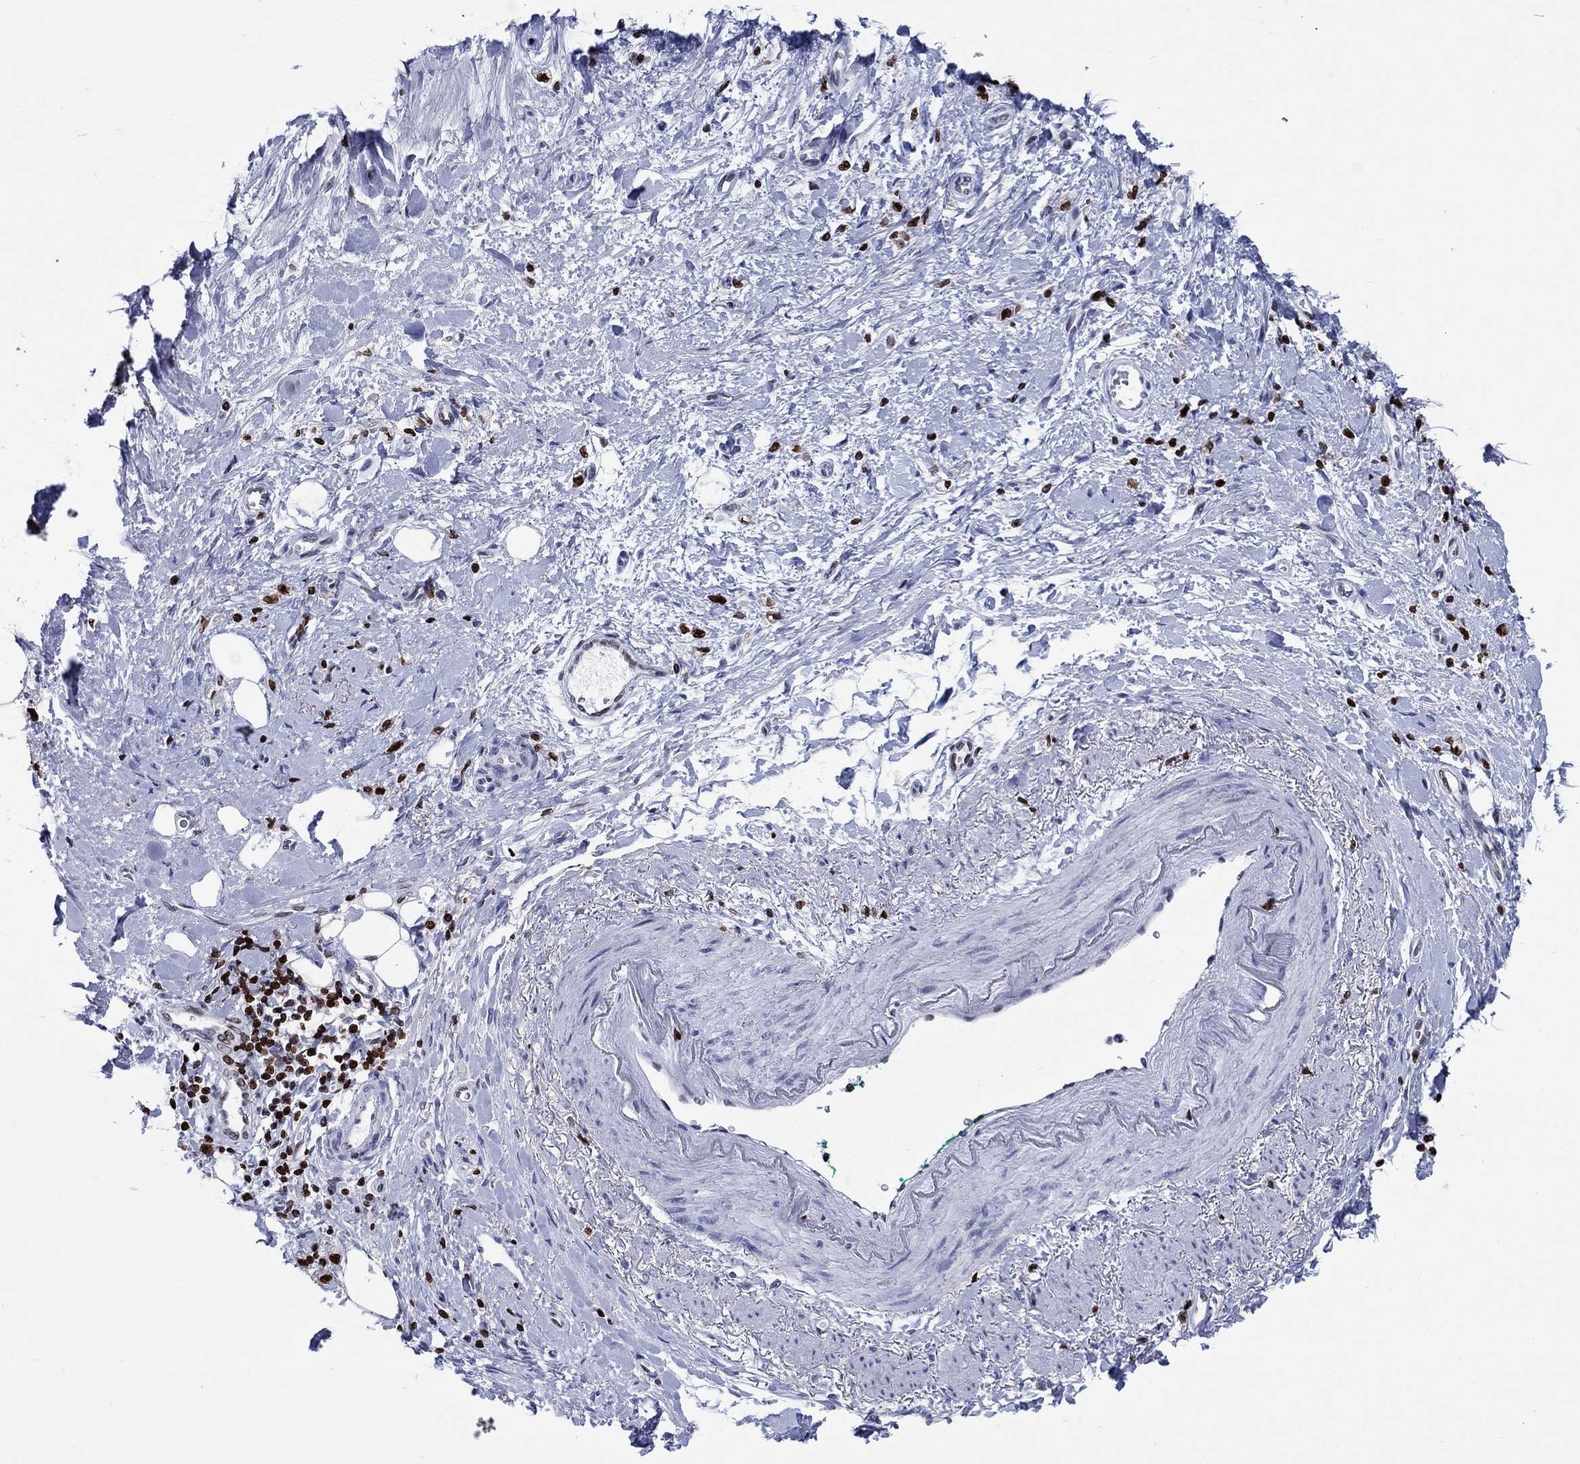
{"staining": {"intensity": "strong", "quantity": ">75%", "location": "nuclear"}, "tissue": "stomach cancer", "cell_type": "Tumor cells", "image_type": "cancer", "snomed": [{"axis": "morphology", "description": "Adenocarcinoma, NOS"}, {"axis": "topography", "description": "Stomach"}], "caption": "A high-resolution photomicrograph shows immunohistochemistry (IHC) staining of stomach cancer (adenocarcinoma), which reveals strong nuclear positivity in about >75% of tumor cells.", "gene": "HMGA1", "patient": {"sex": "male", "age": 77}}